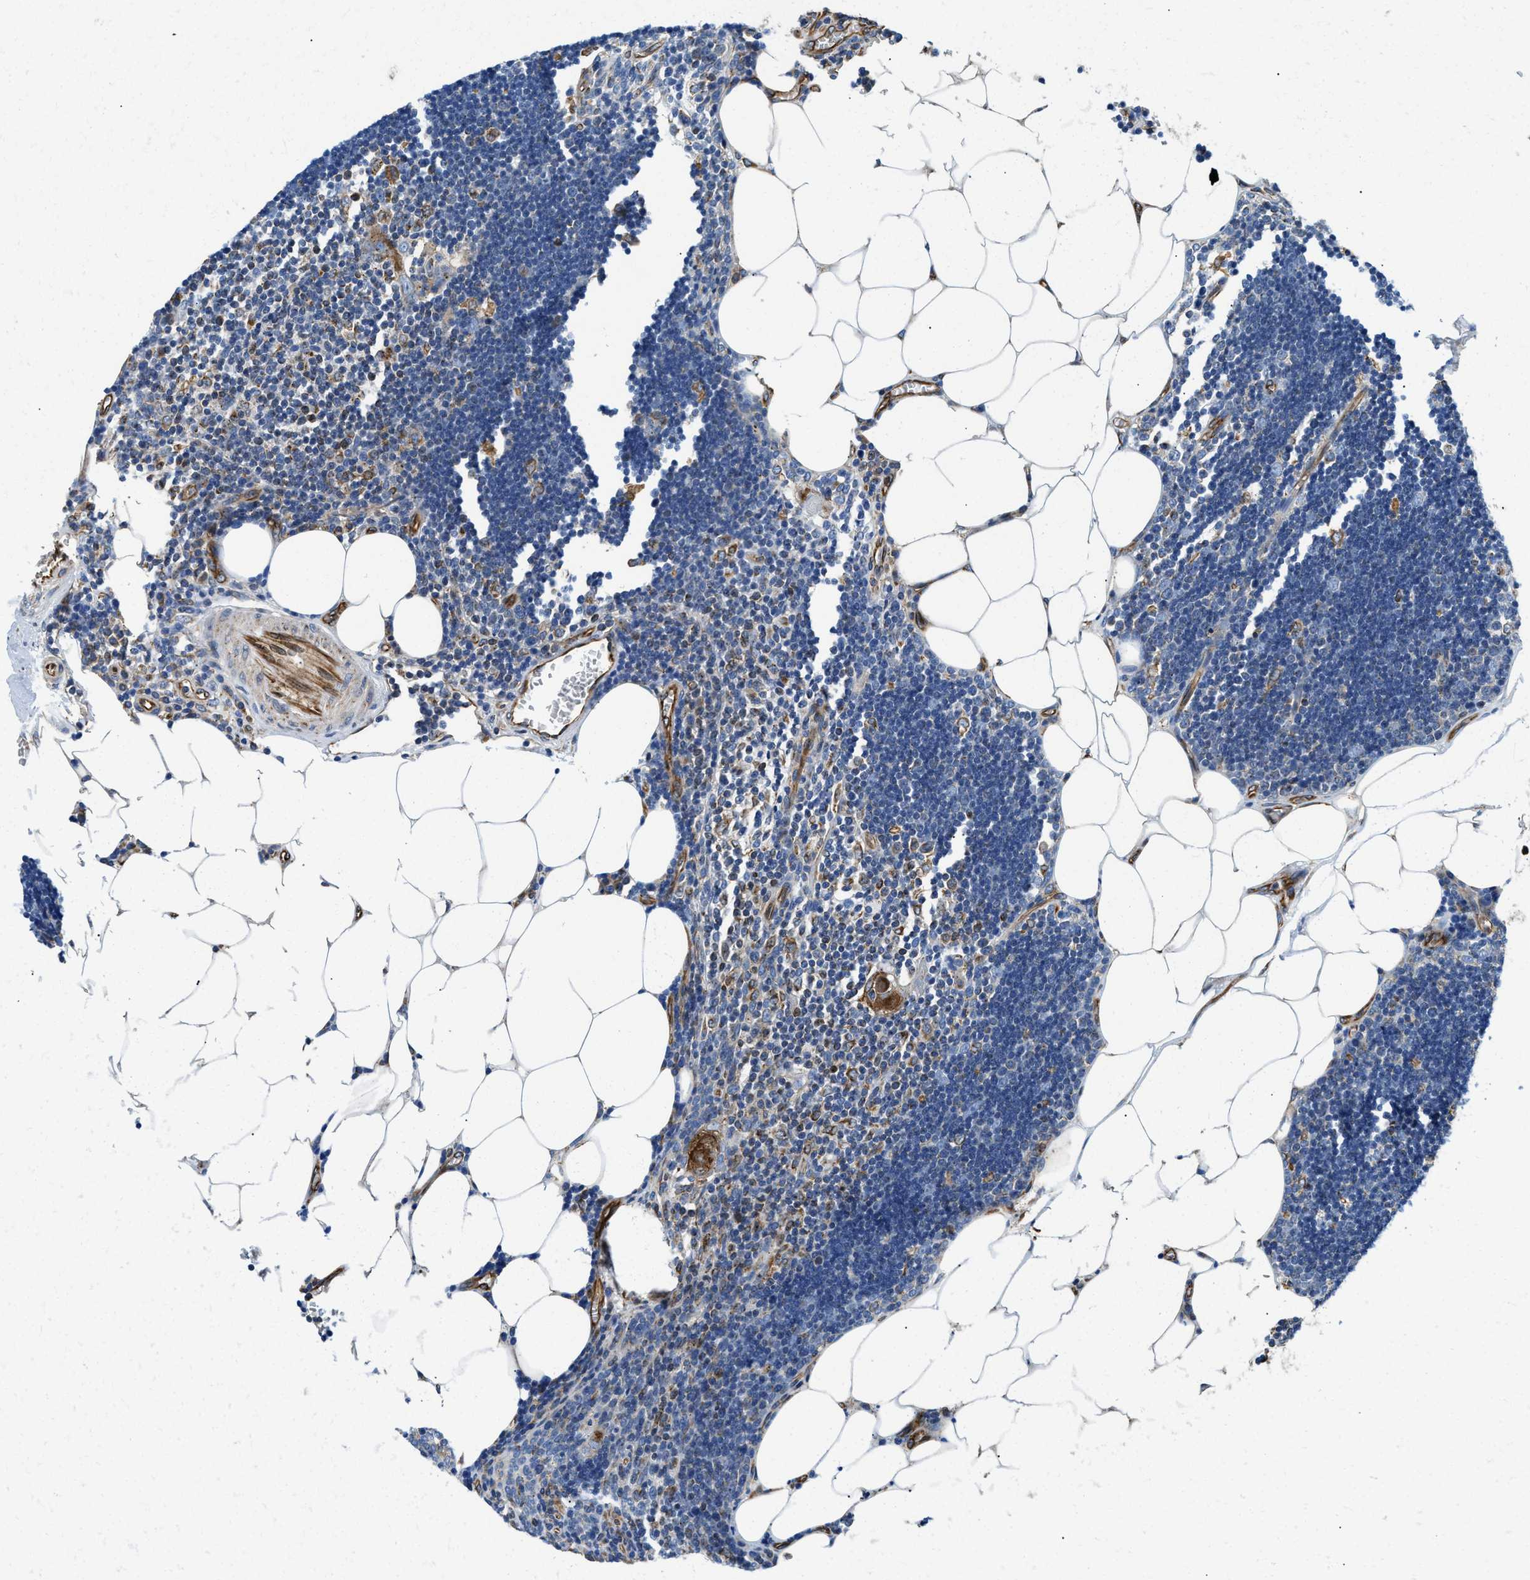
{"staining": {"intensity": "moderate", "quantity": "<25%", "location": "cytoplasmic/membranous"}, "tissue": "lymph node", "cell_type": "Germinal center cells", "image_type": "normal", "snomed": [{"axis": "morphology", "description": "Normal tissue, NOS"}, {"axis": "topography", "description": "Lymph node"}], "caption": "Immunohistochemistry (IHC) of unremarkable lymph node shows low levels of moderate cytoplasmic/membranous positivity in about <25% of germinal center cells.", "gene": "HSD17B12", "patient": {"sex": "male", "age": 33}}